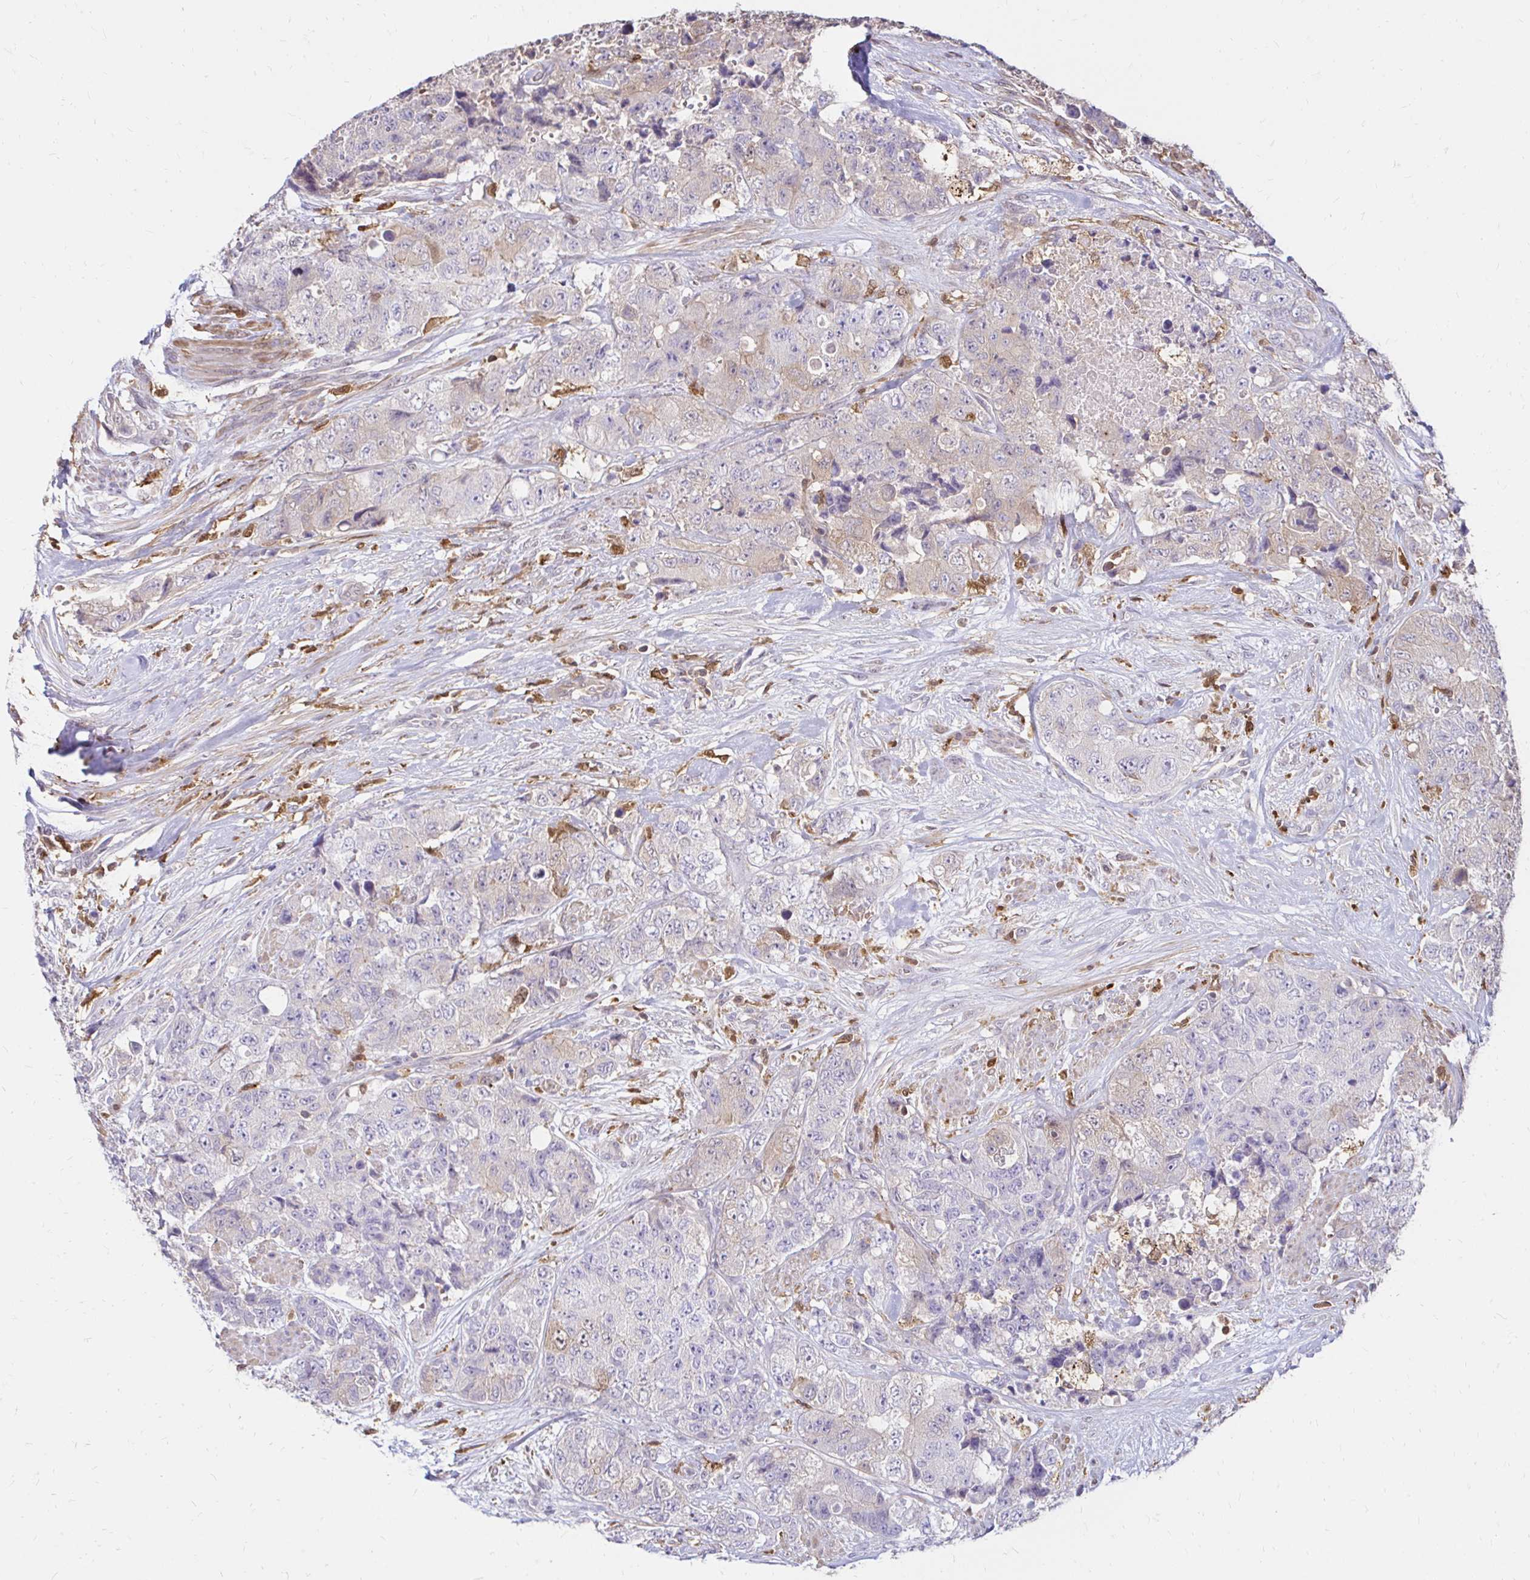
{"staining": {"intensity": "negative", "quantity": "none", "location": "none"}, "tissue": "urothelial cancer", "cell_type": "Tumor cells", "image_type": "cancer", "snomed": [{"axis": "morphology", "description": "Urothelial carcinoma, High grade"}, {"axis": "topography", "description": "Urinary bladder"}], "caption": "Tumor cells show no significant protein positivity in high-grade urothelial carcinoma. (Stains: DAB (3,3'-diaminobenzidine) immunohistochemistry with hematoxylin counter stain, Microscopy: brightfield microscopy at high magnification).", "gene": "PYCARD", "patient": {"sex": "female", "age": 78}}